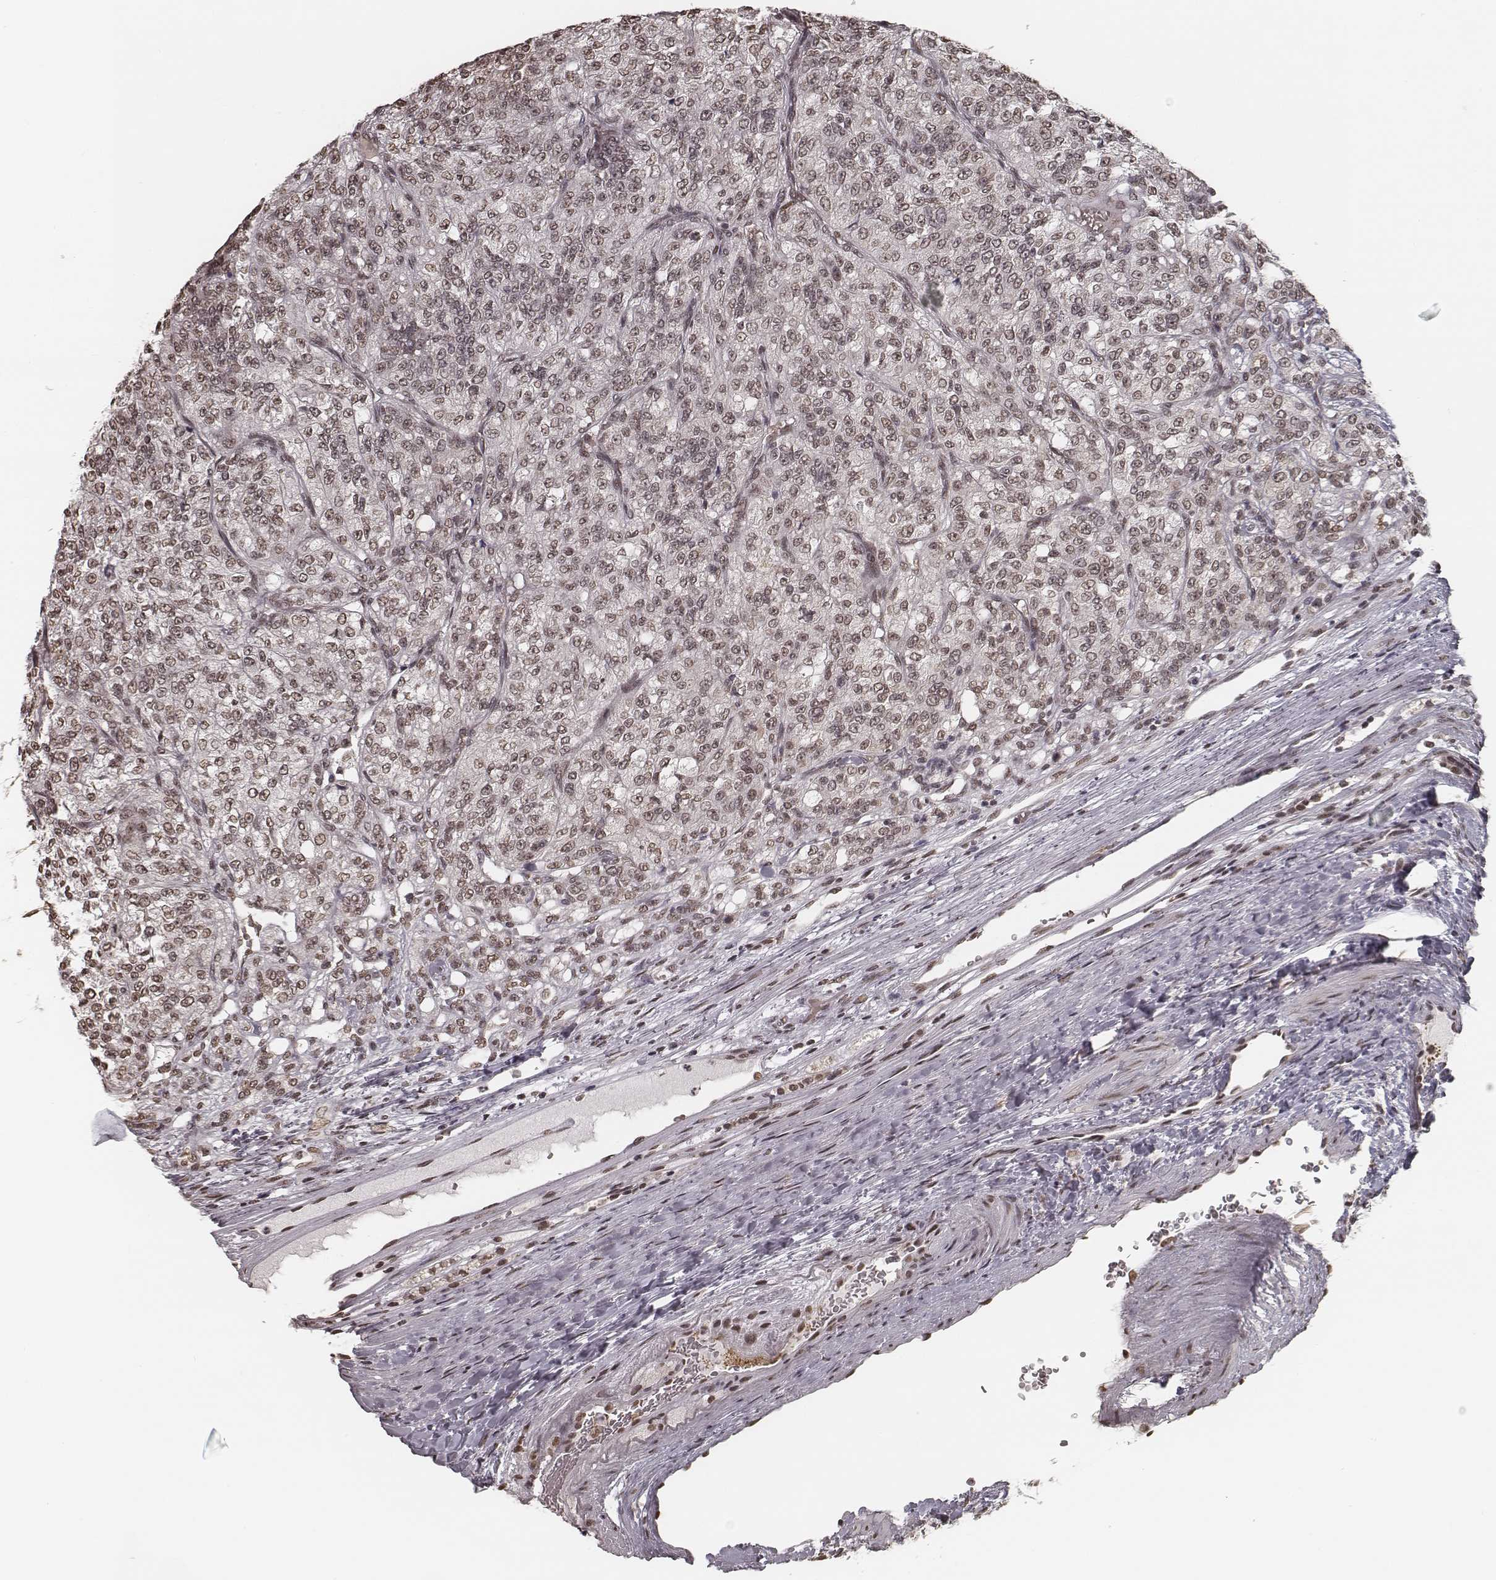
{"staining": {"intensity": "weak", "quantity": ">75%", "location": "nuclear"}, "tissue": "renal cancer", "cell_type": "Tumor cells", "image_type": "cancer", "snomed": [{"axis": "morphology", "description": "Adenocarcinoma, NOS"}, {"axis": "topography", "description": "Kidney"}], "caption": "Renal cancer (adenocarcinoma) stained with DAB (3,3'-diaminobenzidine) immunohistochemistry (IHC) reveals low levels of weak nuclear expression in approximately >75% of tumor cells.", "gene": "HMGA2", "patient": {"sex": "female", "age": 63}}